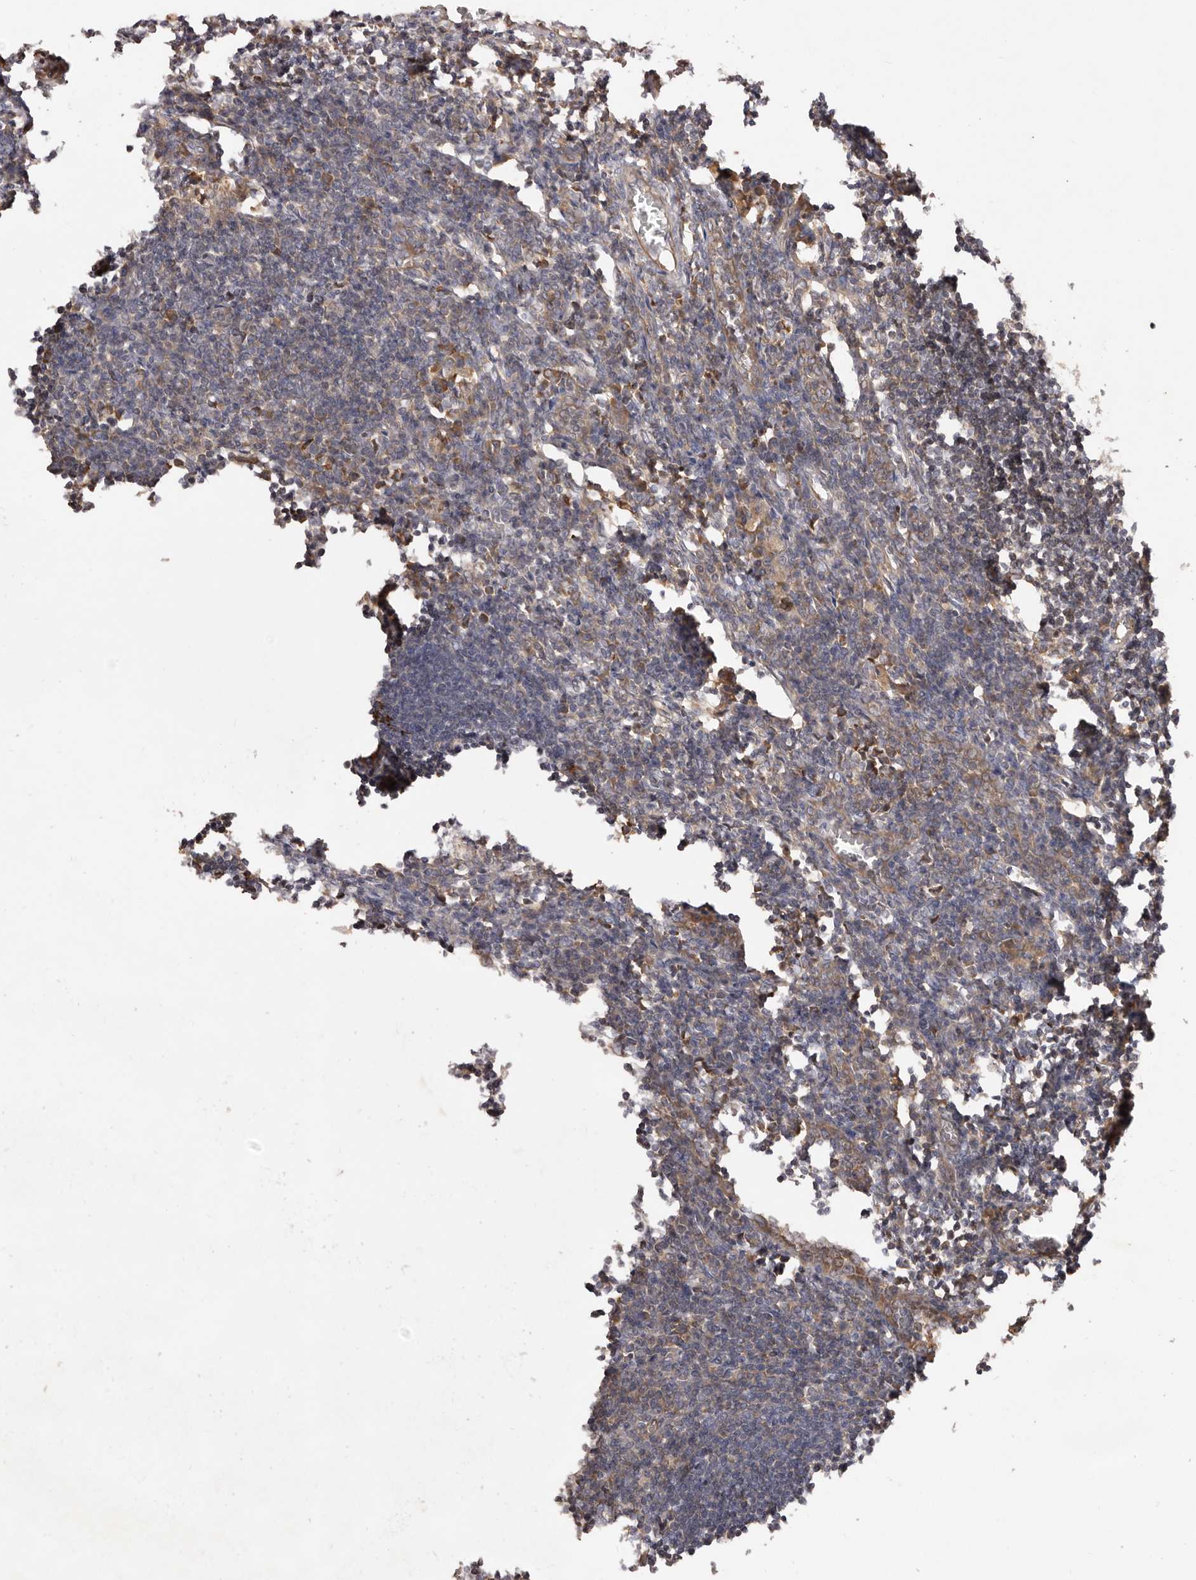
{"staining": {"intensity": "moderate", "quantity": "<25%", "location": "cytoplasmic/membranous"}, "tissue": "lymph node", "cell_type": "Germinal center cells", "image_type": "normal", "snomed": [{"axis": "morphology", "description": "Normal tissue, NOS"}, {"axis": "morphology", "description": "Malignant melanoma, Metastatic site"}, {"axis": "topography", "description": "Lymph node"}], "caption": "Immunohistochemical staining of normal human lymph node exhibits low levels of moderate cytoplasmic/membranous positivity in about <25% of germinal center cells.", "gene": "RPS6", "patient": {"sex": "male", "age": 41}}